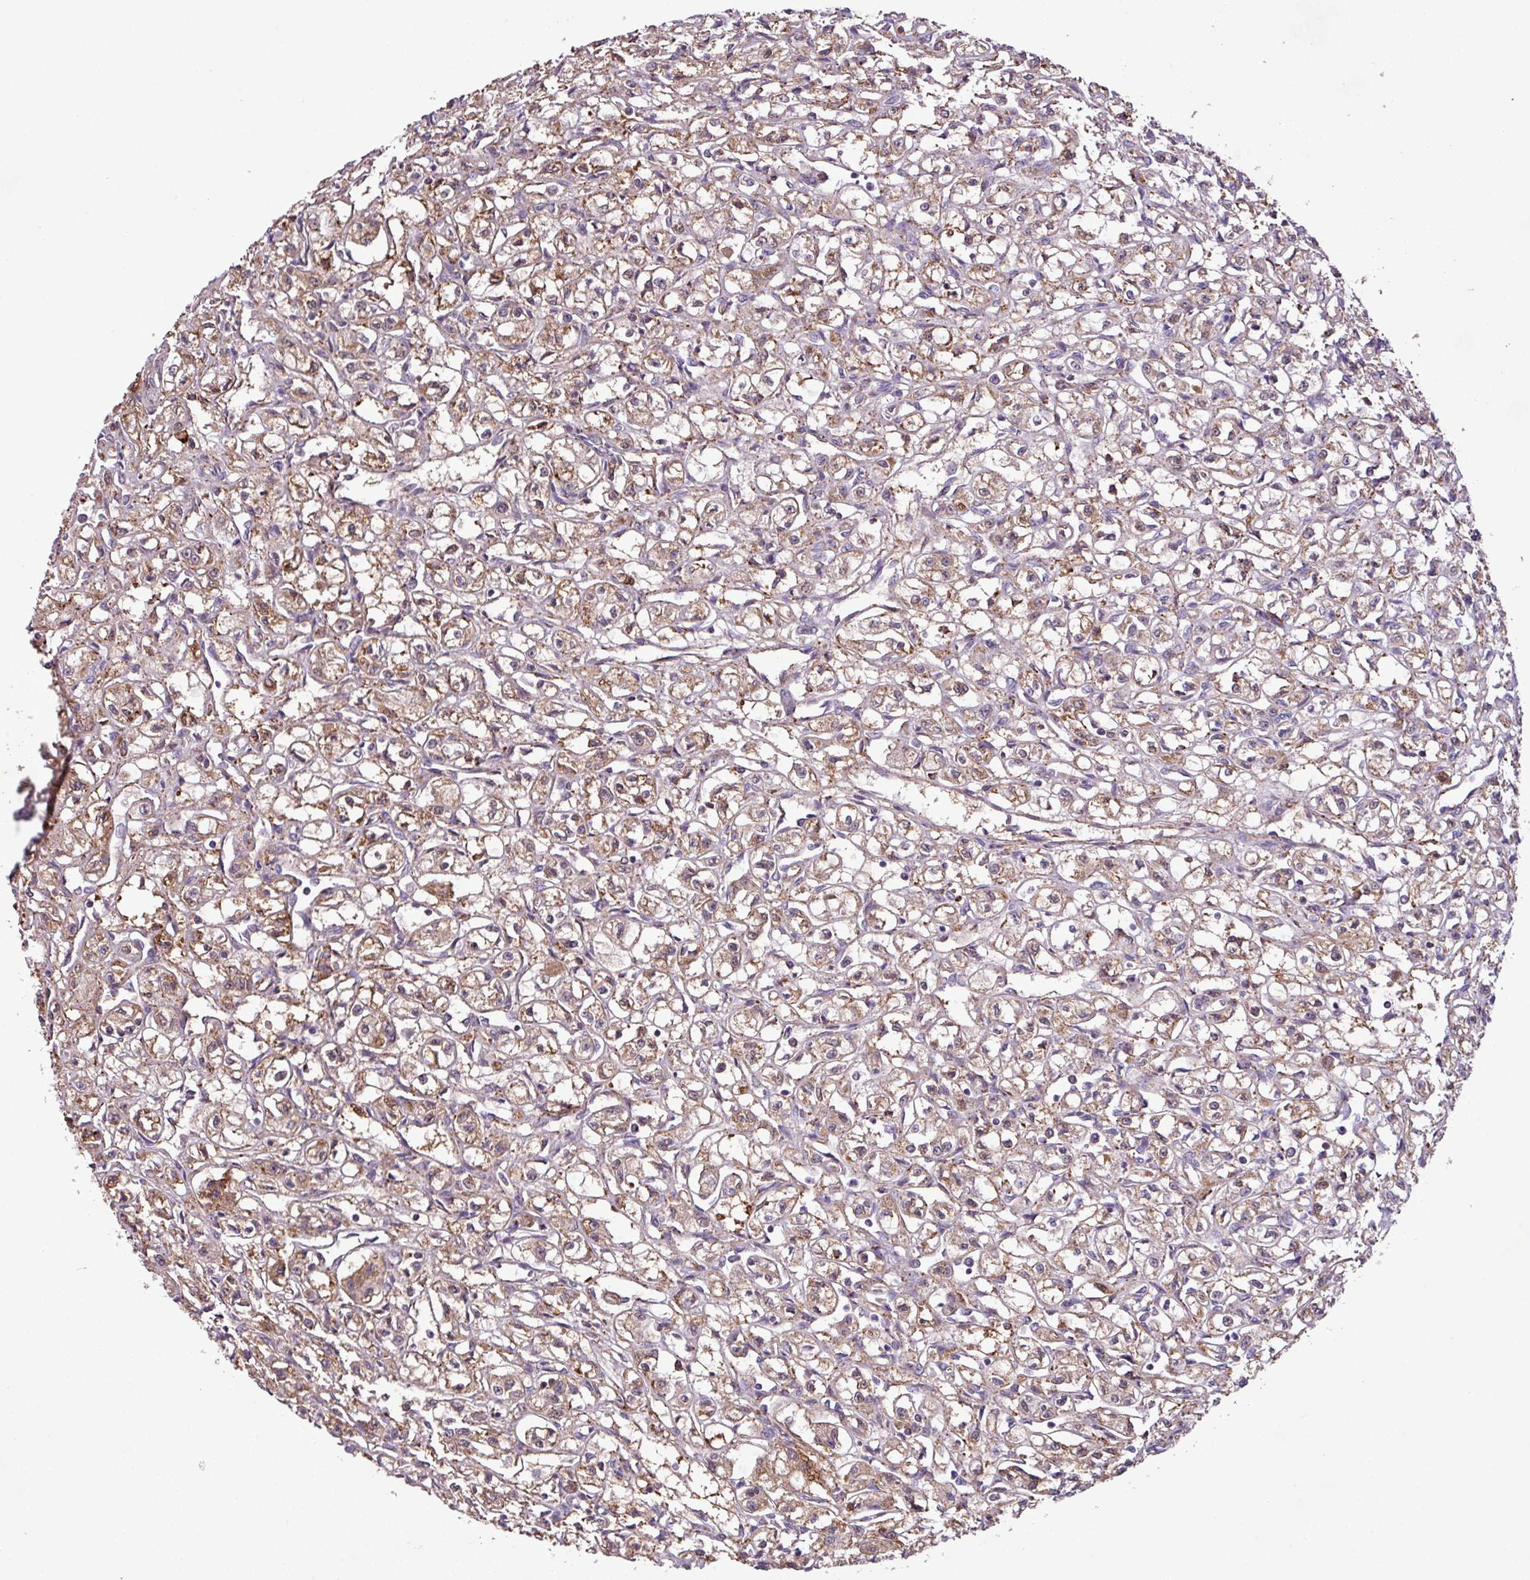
{"staining": {"intensity": "moderate", "quantity": "25%-75%", "location": "cytoplasmic/membranous"}, "tissue": "renal cancer", "cell_type": "Tumor cells", "image_type": "cancer", "snomed": [{"axis": "morphology", "description": "Adenocarcinoma, NOS"}, {"axis": "topography", "description": "Kidney"}], "caption": "A histopathology image of renal cancer stained for a protein displays moderate cytoplasmic/membranous brown staining in tumor cells.", "gene": "RPP25L", "patient": {"sex": "male", "age": 56}}